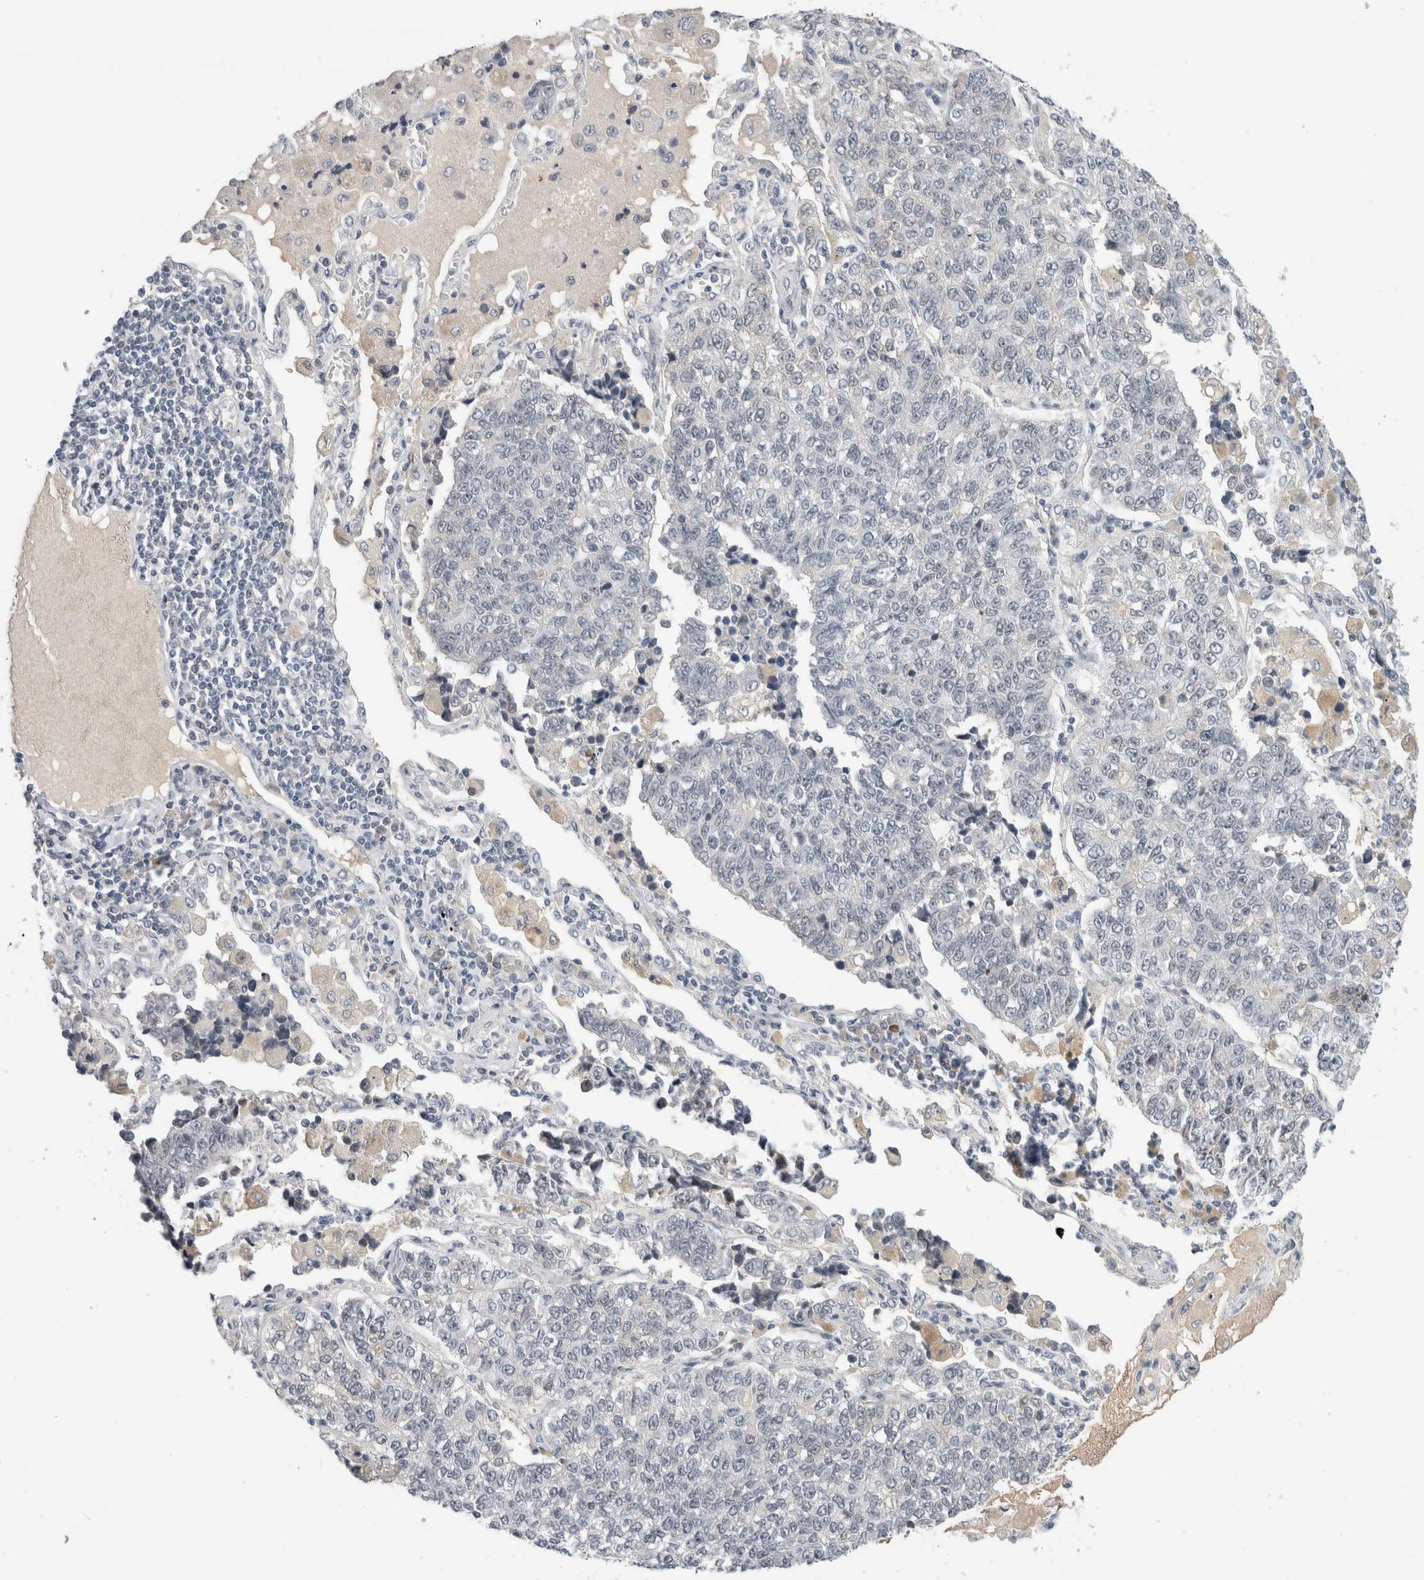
{"staining": {"intensity": "negative", "quantity": "none", "location": "none"}, "tissue": "lung cancer", "cell_type": "Tumor cells", "image_type": "cancer", "snomed": [{"axis": "morphology", "description": "Adenocarcinoma, NOS"}, {"axis": "topography", "description": "Lung"}], "caption": "A photomicrograph of human lung adenocarcinoma is negative for staining in tumor cells.", "gene": "HCN3", "patient": {"sex": "male", "age": 49}}